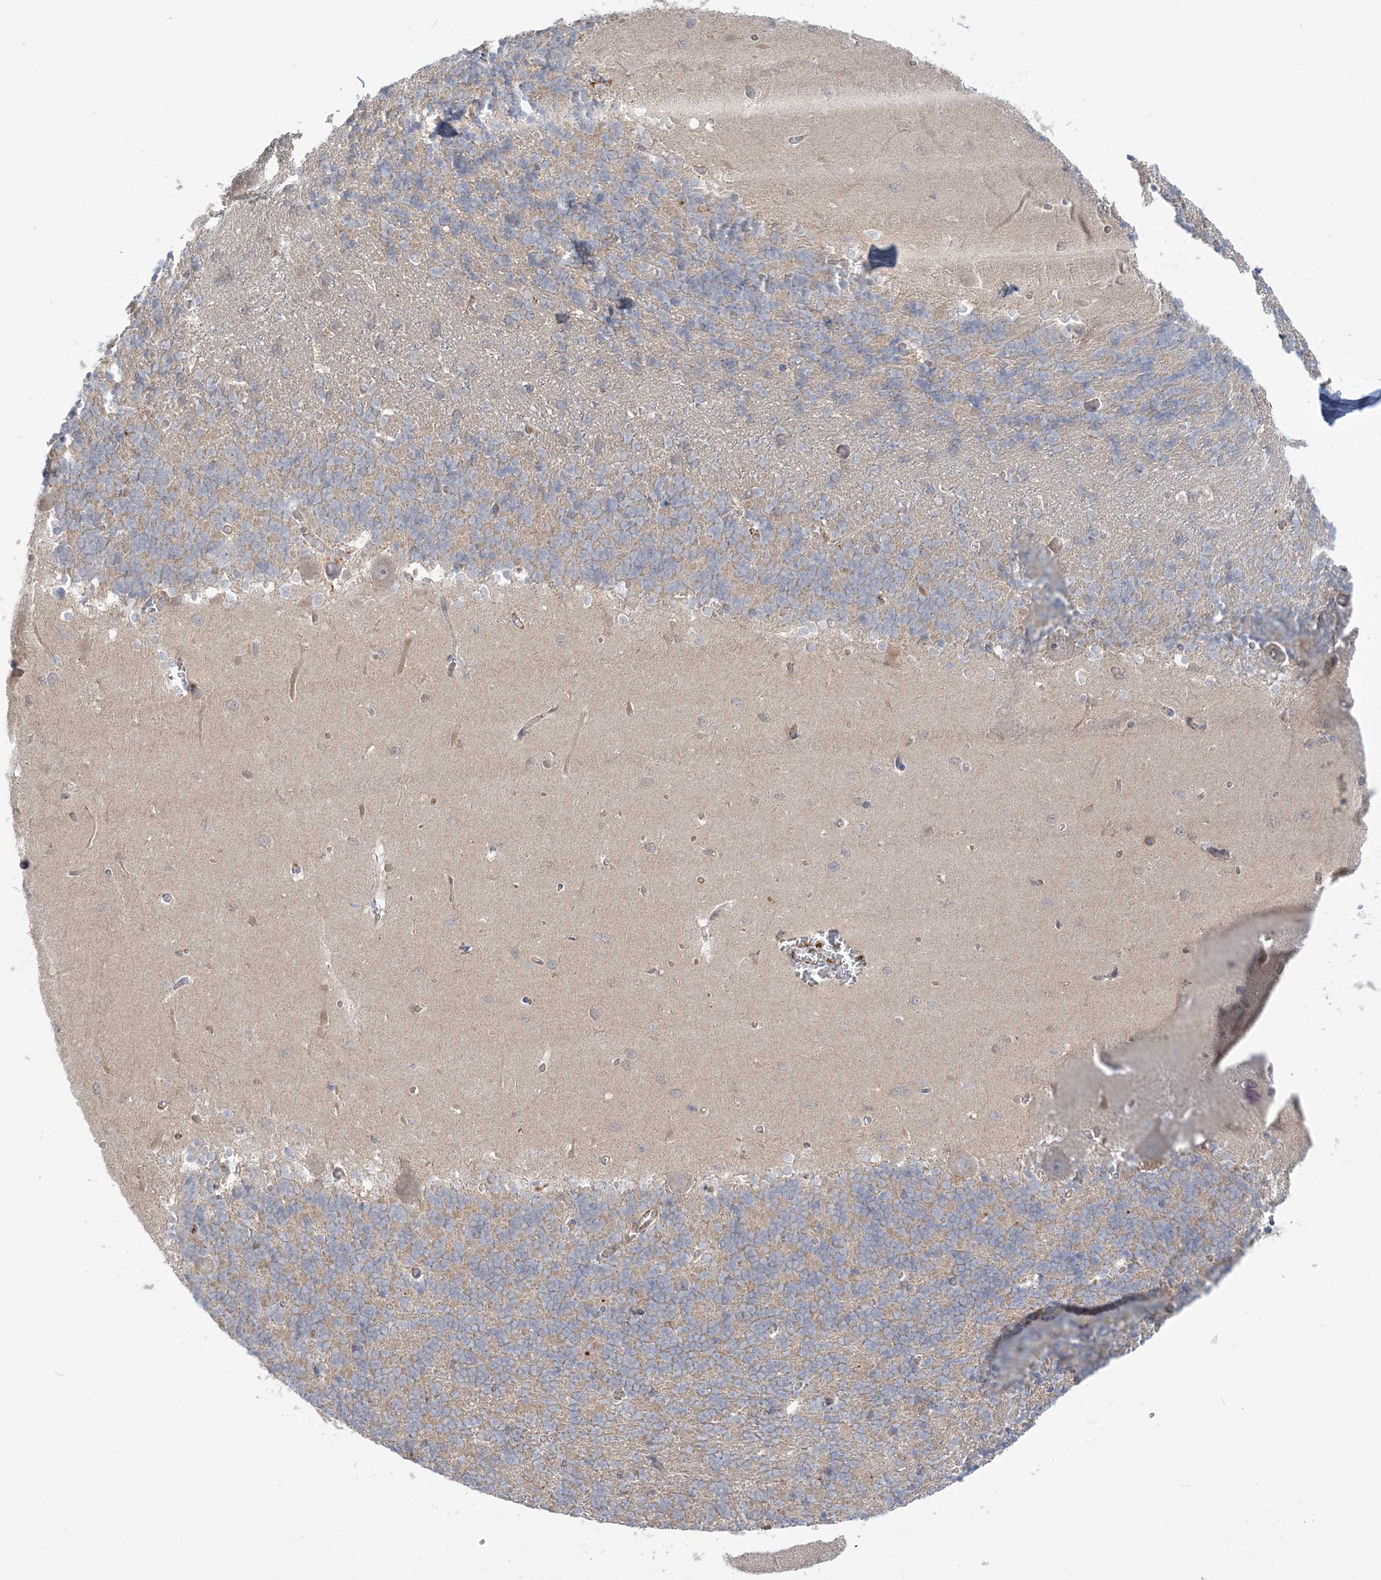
{"staining": {"intensity": "weak", "quantity": "<25%", "location": "cytoplasmic/membranous"}, "tissue": "cerebellum", "cell_type": "Cells in granular layer", "image_type": "normal", "snomed": [{"axis": "morphology", "description": "Normal tissue, NOS"}, {"axis": "topography", "description": "Cerebellum"}], "caption": "The IHC micrograph has no significant staining in cells in granular layer of cerebellum.", "gene": "INPP1", "patient": {"sex": "male", "age": 37}}